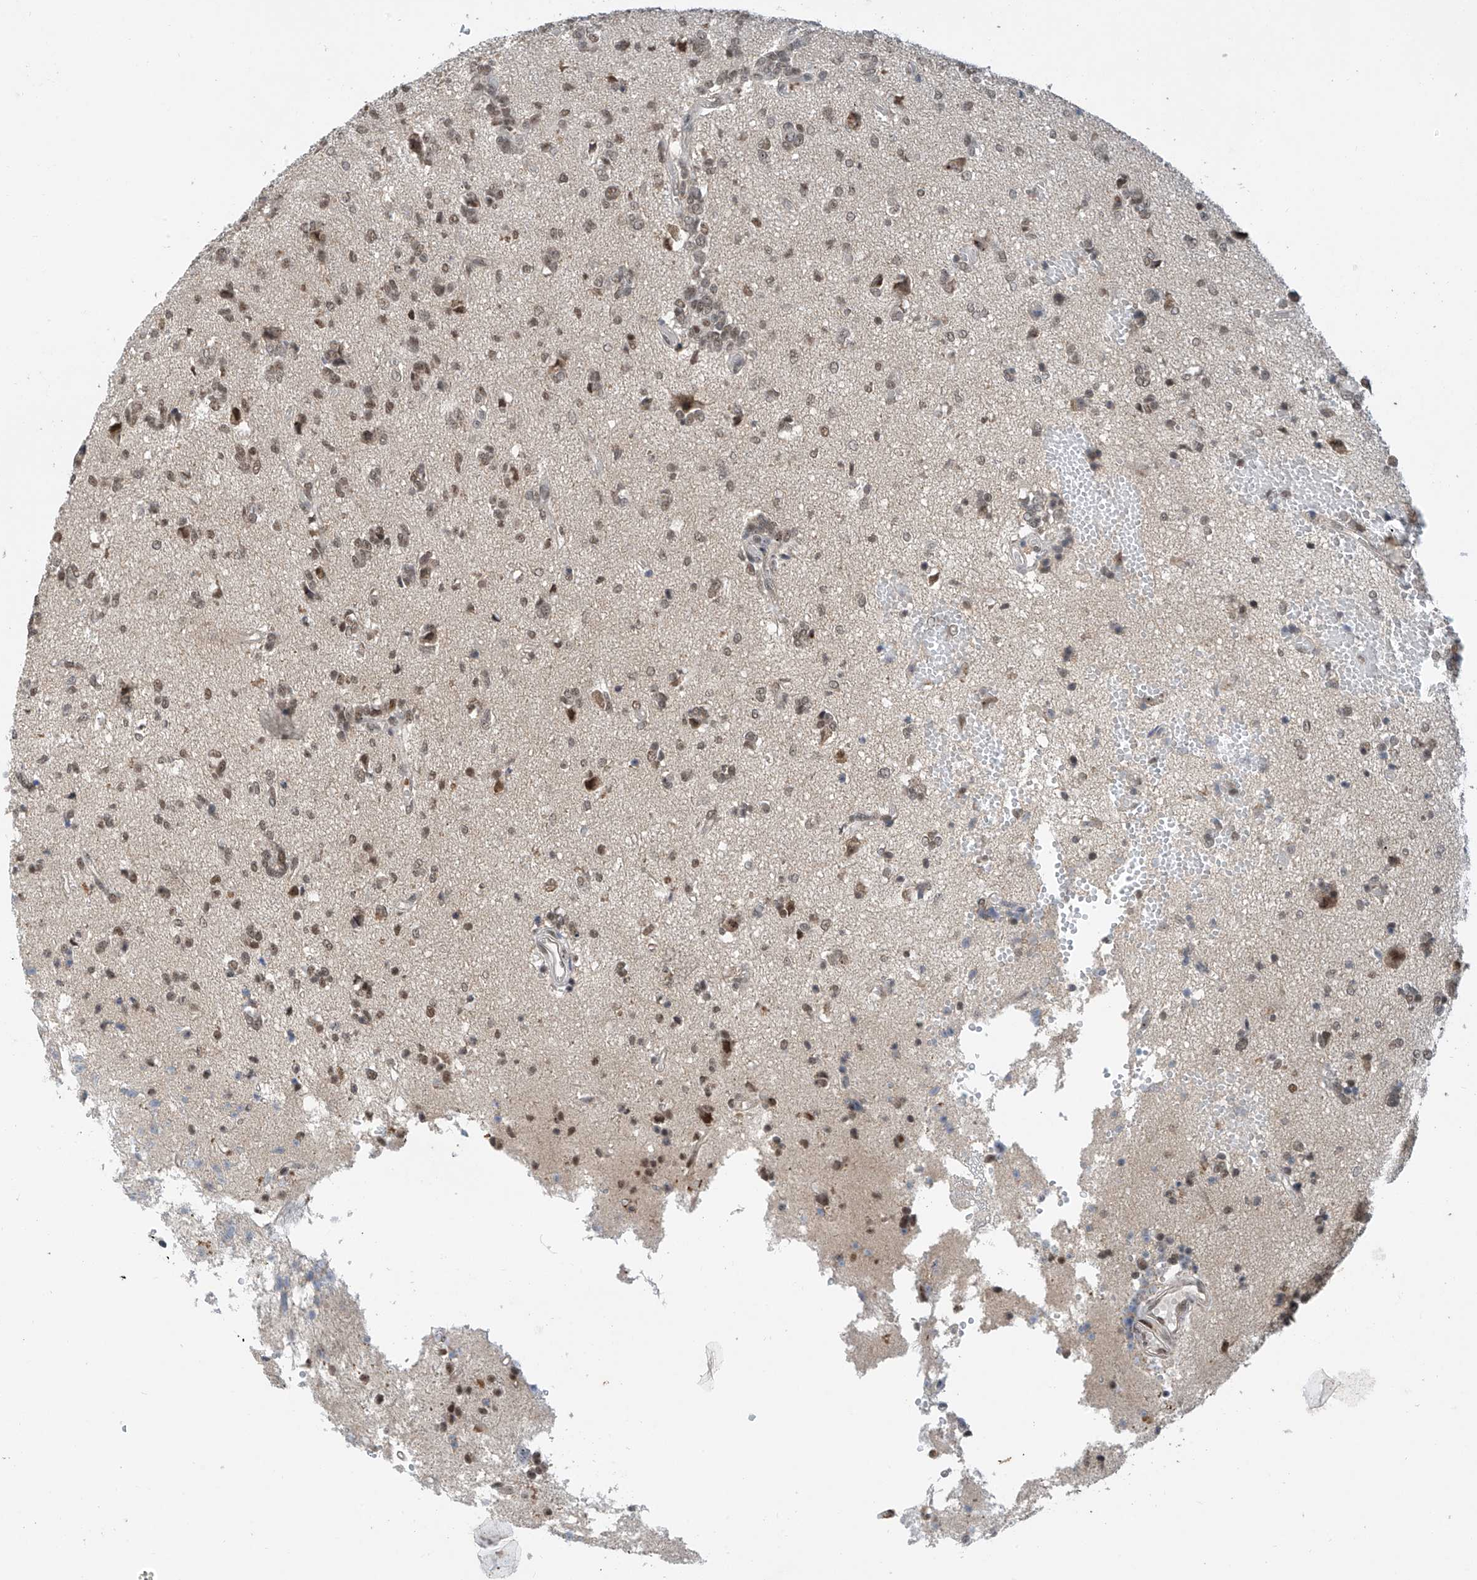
{"staining": {"intensity": "moderate", "quantity": ">75%", "location": "nuclear"}, "tissue": "glioma", "cell_type": "Tumor cells", "image_type": "cancer", "snomed": [{"axis": "morphology", "description": "Glioma, malignant, High grade"}, {"axis": "topography", "description": "Brain"}], "caption": "The photomicrograph exhibits a brown stain indicating the presence of a protein in the nuclear of tumor cells in glioma.", "gene": "RPAIN", "patient": {"sex": "female", "age": 59}}